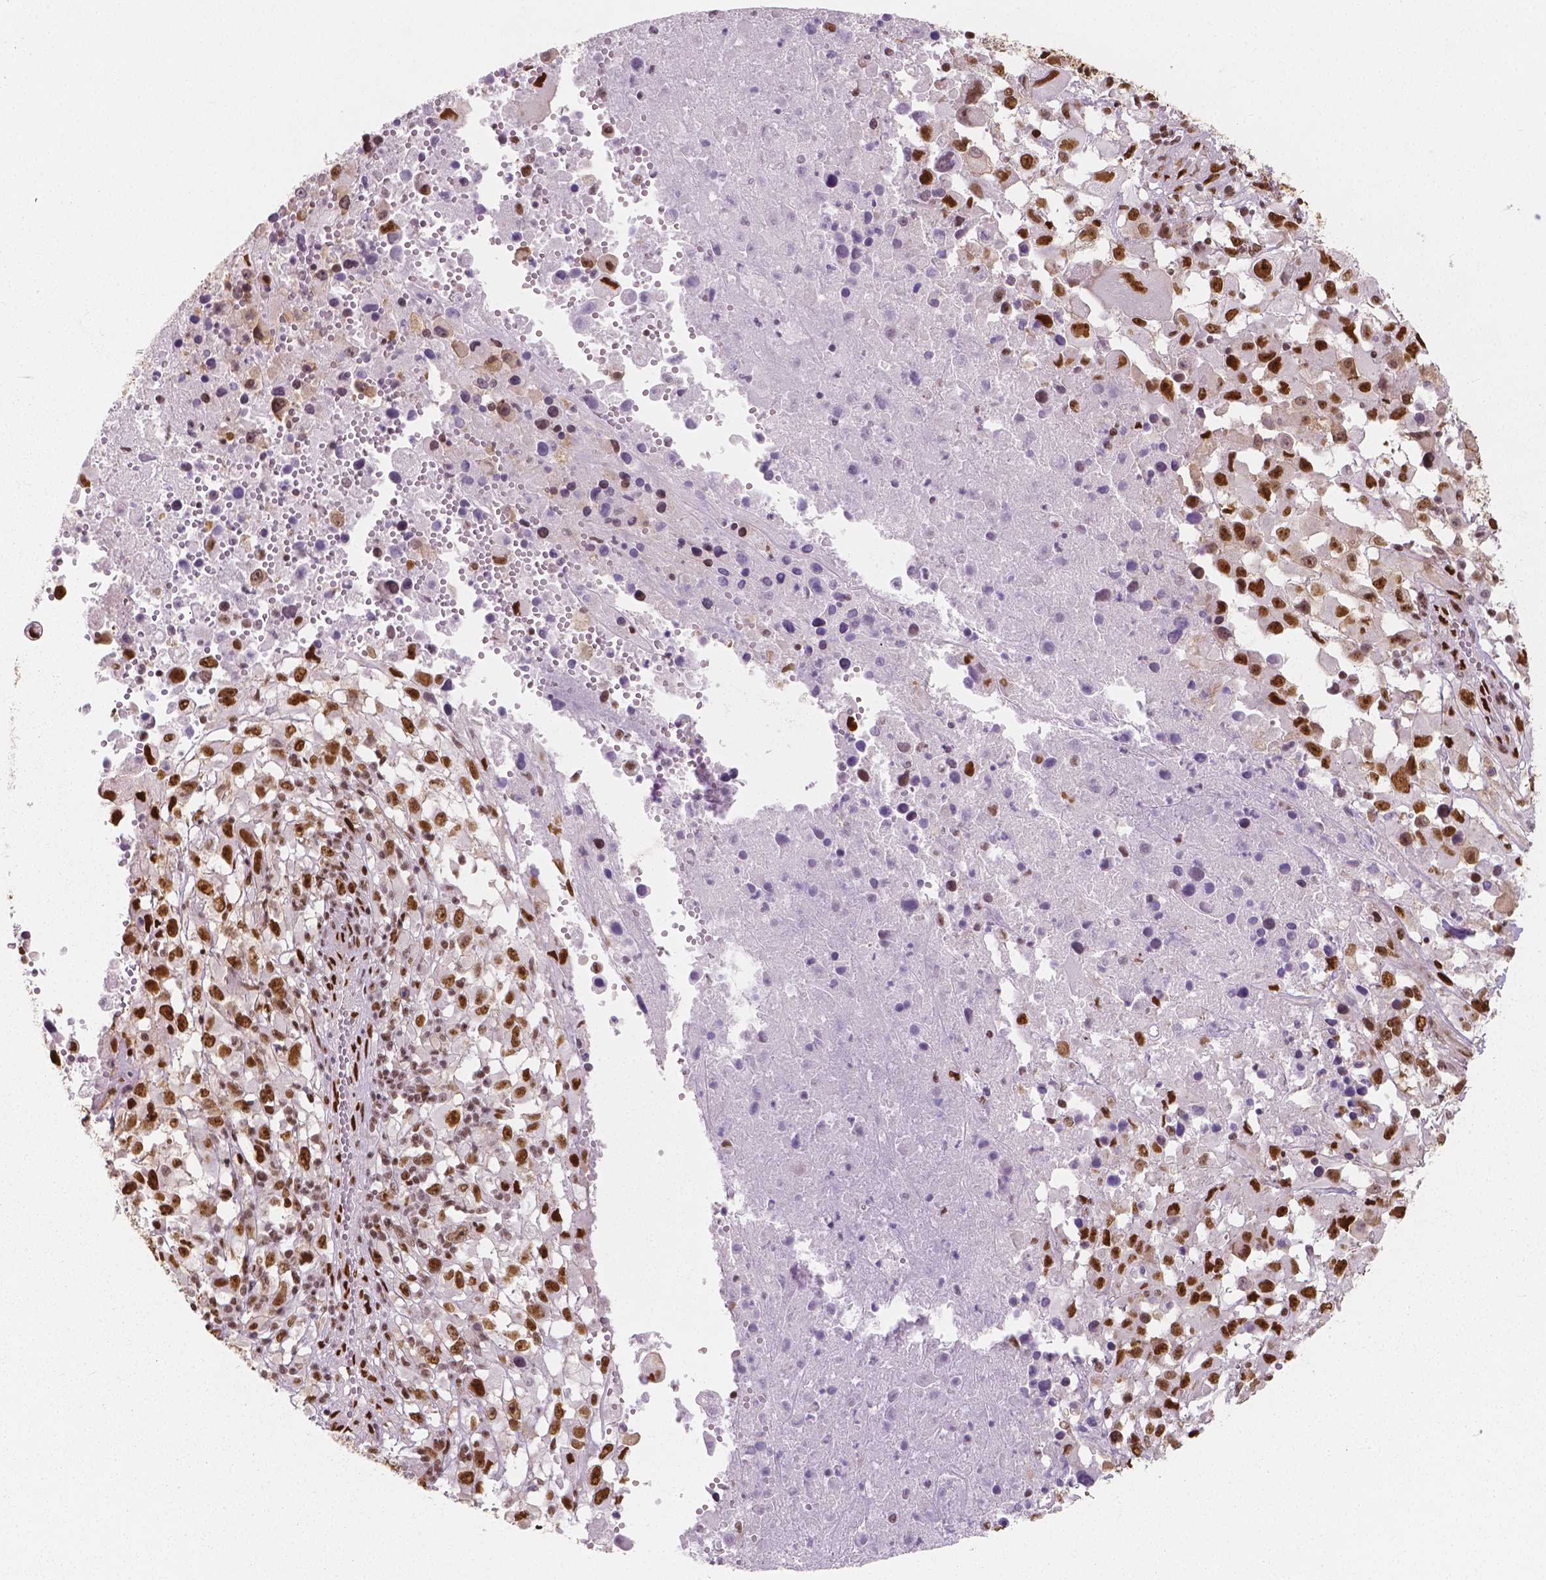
{"staining": {"intensity": "strong", "quantity": ">75%", "location": "nuclear"}, "tissue": "melanoma", "cell_type": "Tumor cells", "image_type": "cancer", "snomed": [{"axis": "morphology", "description": "Malignant melanoma, Metastatic site"}, {"axis": "topography", "description": "Soft tissue"}], "caption": "Human malignant melanoma (metastatic site) stained with a brown dye displays strong nuclear positive staining in approximately >75% of tumor cells.", "gene": "NUCKS1", "patient": {"sex": "male", "age": 50}}